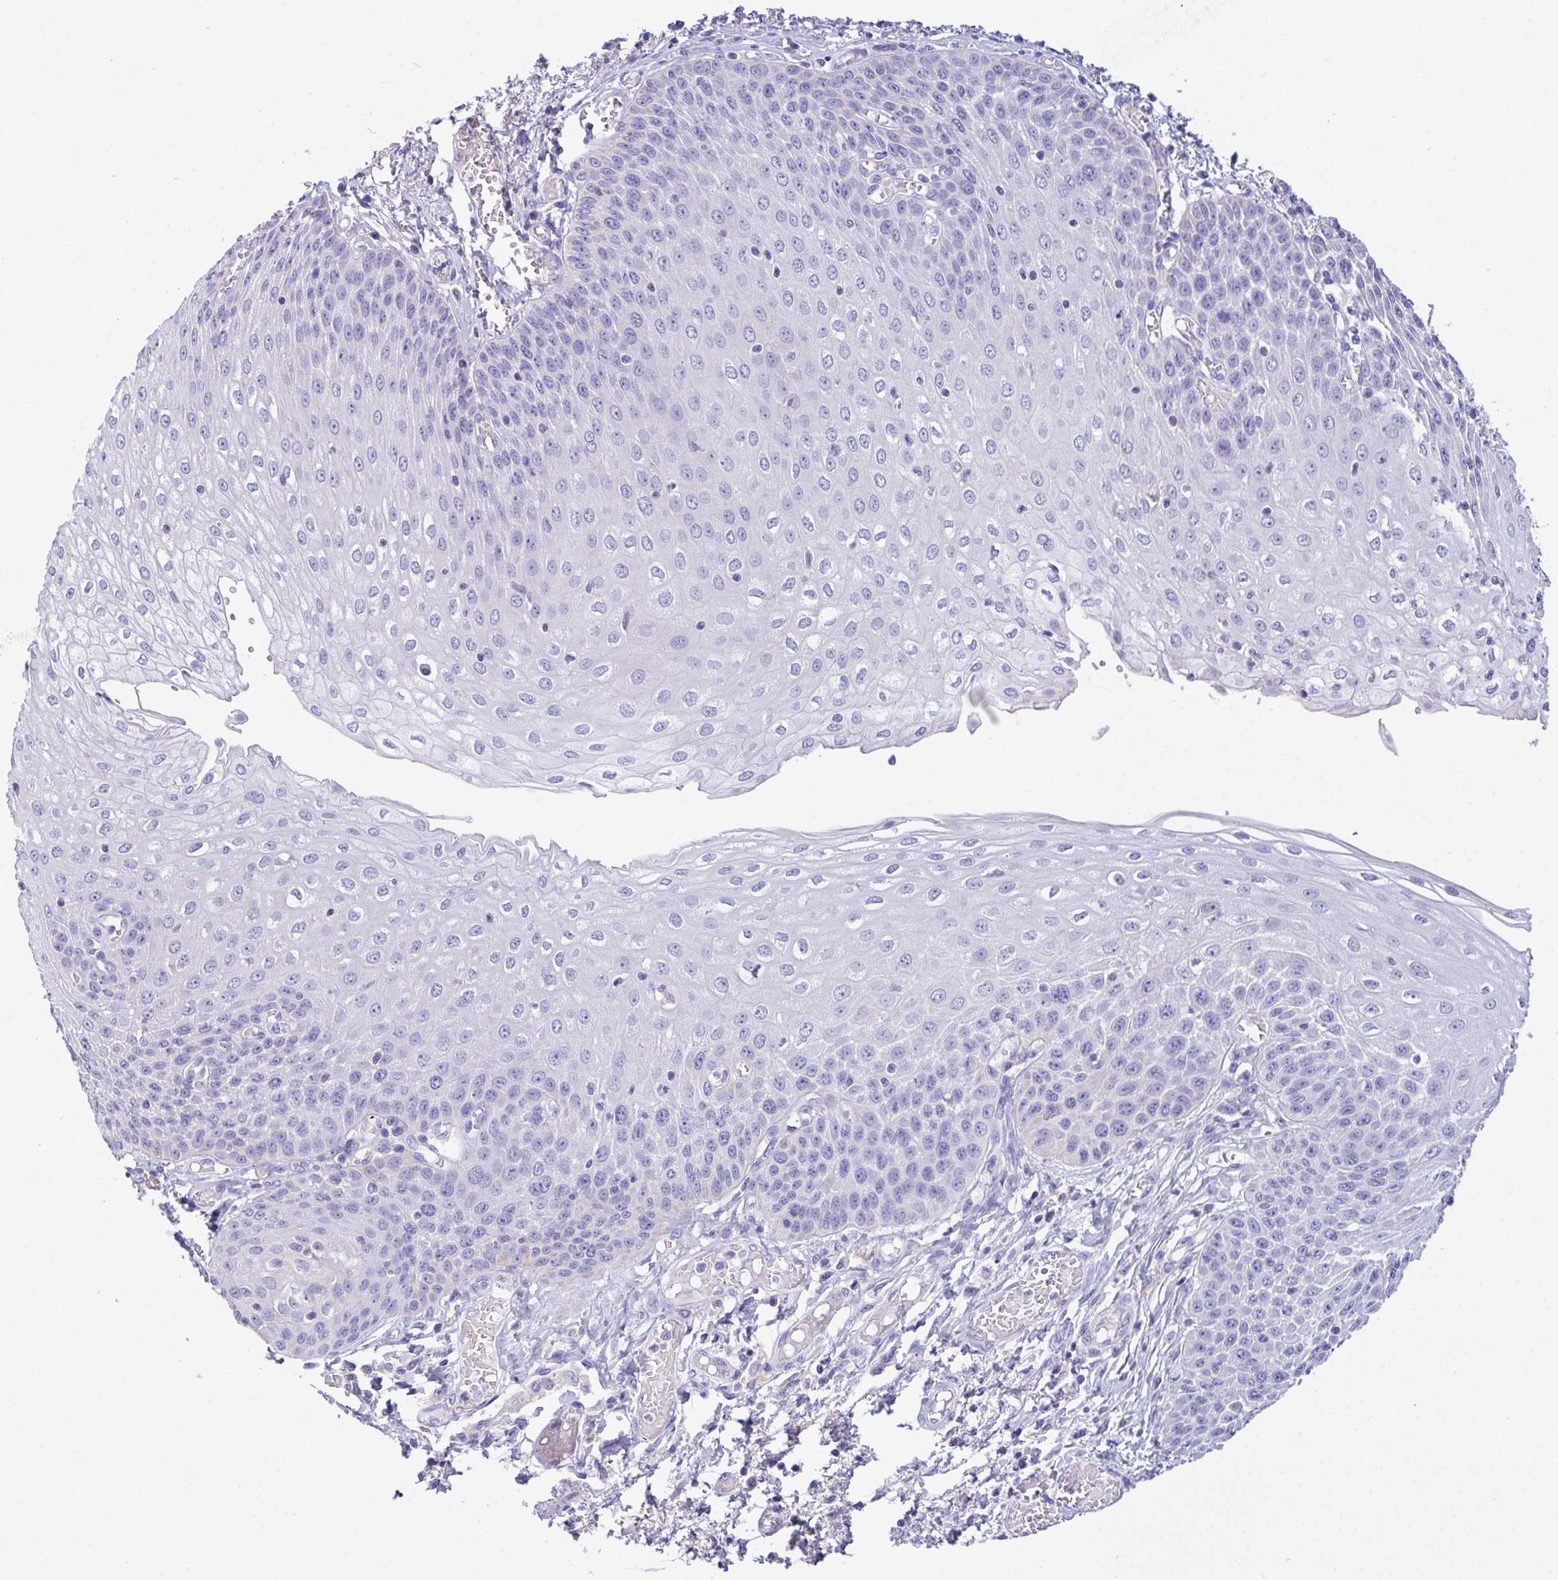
{"staining": {"intensity": "negative", "quantity": "none", "location": "none"}, "tissue": "esophagus", "cell_type": "Squamous epithelial cells", "image_type": "normal", "snomed": [{"axis": "morphology", "description": "Normal tissue, NOS"}, {"axis": "morphology", "description": "Adenocarcinoma, NOS"}, {"axis": "topography", "description": "Esophagus"}], "caption": "Immunohistochemistry (IHC) of normal esophagus reveals no expression in squamous epithelial cells. (DAB immunohistochemistry (IHC) visualized using brightfield microscopy, high magnification).", "gene": "CA10", "patient": {"sex": "male", "age": 81}}